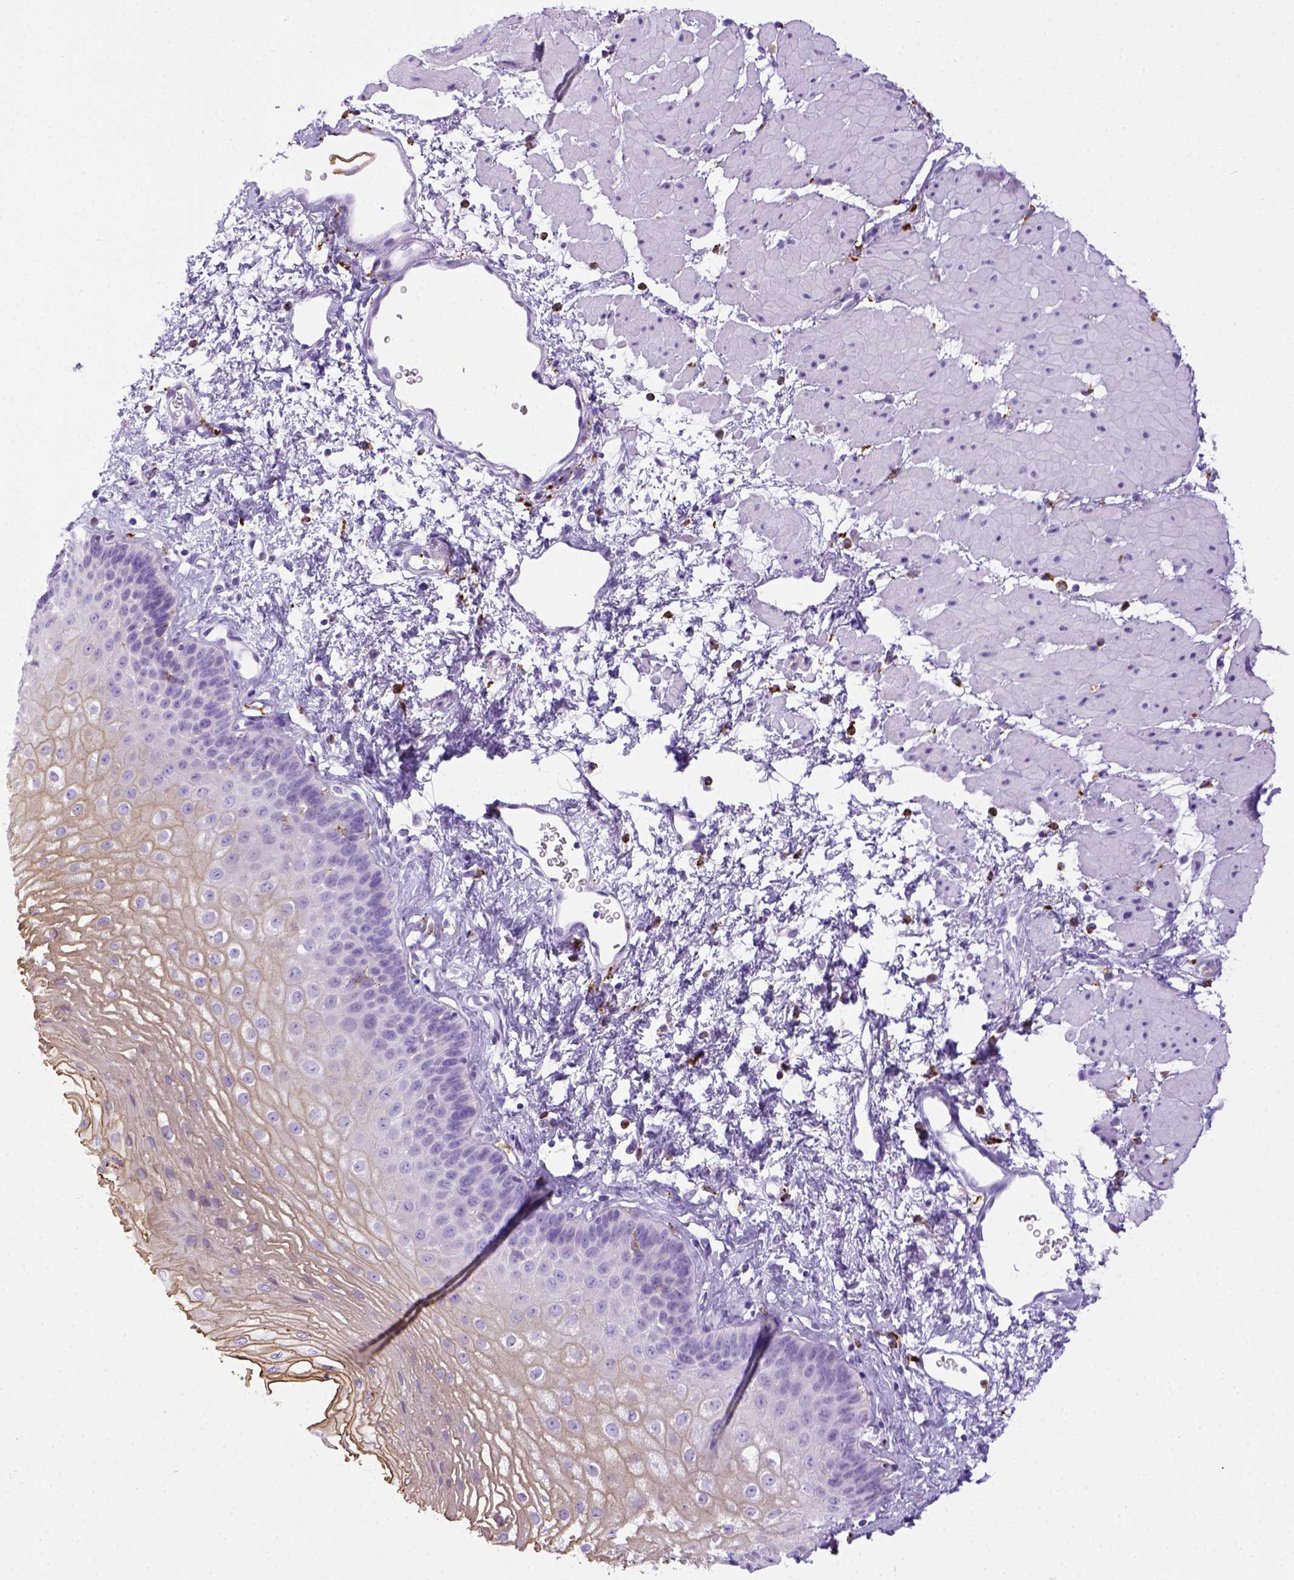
{"staining": {"intensity": "negative", "quantity": "none", "location": "none"}, "tissue": "esophagus", "cell_type": "Squamous epithelial cells", "image_type": "normal", "snomed": [{"axis": "morphology", "description": "Normal tissue, NOS"}, {"axis": "topography", "description": "Esophagus"}], "caption": "This is an immunohistochemistry (IHC) image of unremarkable human esophagus. There is no positivity in squamous epithelial cells.", "gene": "CD68", "patient": {"sex": "female", "age": 62}}